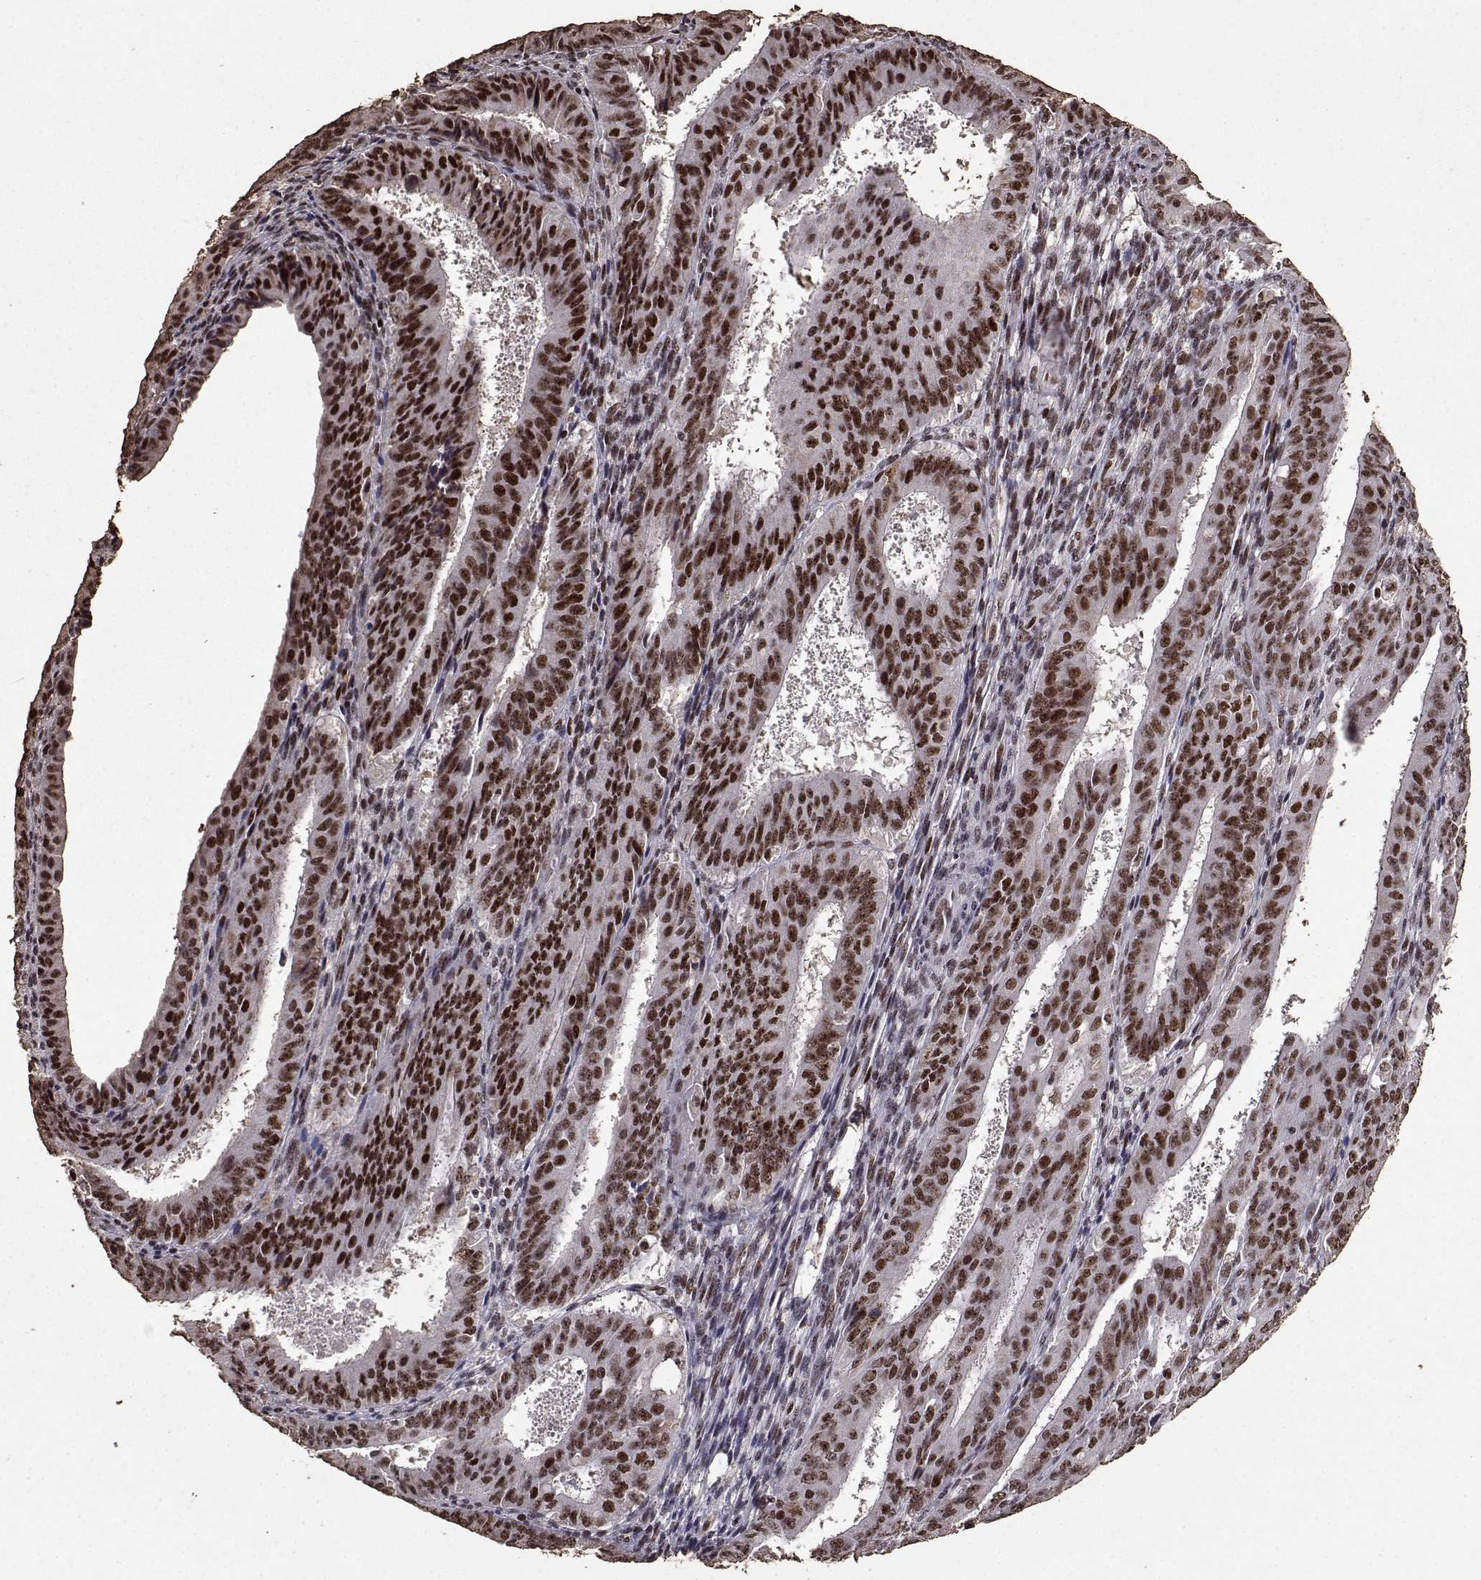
{"staining": {"intensity": "strong", "quantity": ">75%", "location": "nuclear"}, "tissue": "ovarian cancer", "cell_type": "Tumor cells", "image_type": "cancer", "snomed": [{"axis": "morphology", "description": "Carcinoma, endometroid"}, {"axis": "topography", "description": "Ovary"}], "caption": "High-magnification brightfield microscopy of ovarian cancer (endometroid carcinoma) stained with DAB (3,3'-diaminobenzidine) (brown) and counterstained with hematoxylin (blue). tumor cells exhibit strong nuclear expression is identified in approximately>75% of cells.", "gene": "TOE1", "patient": {"sex": "female", "age": 42}}